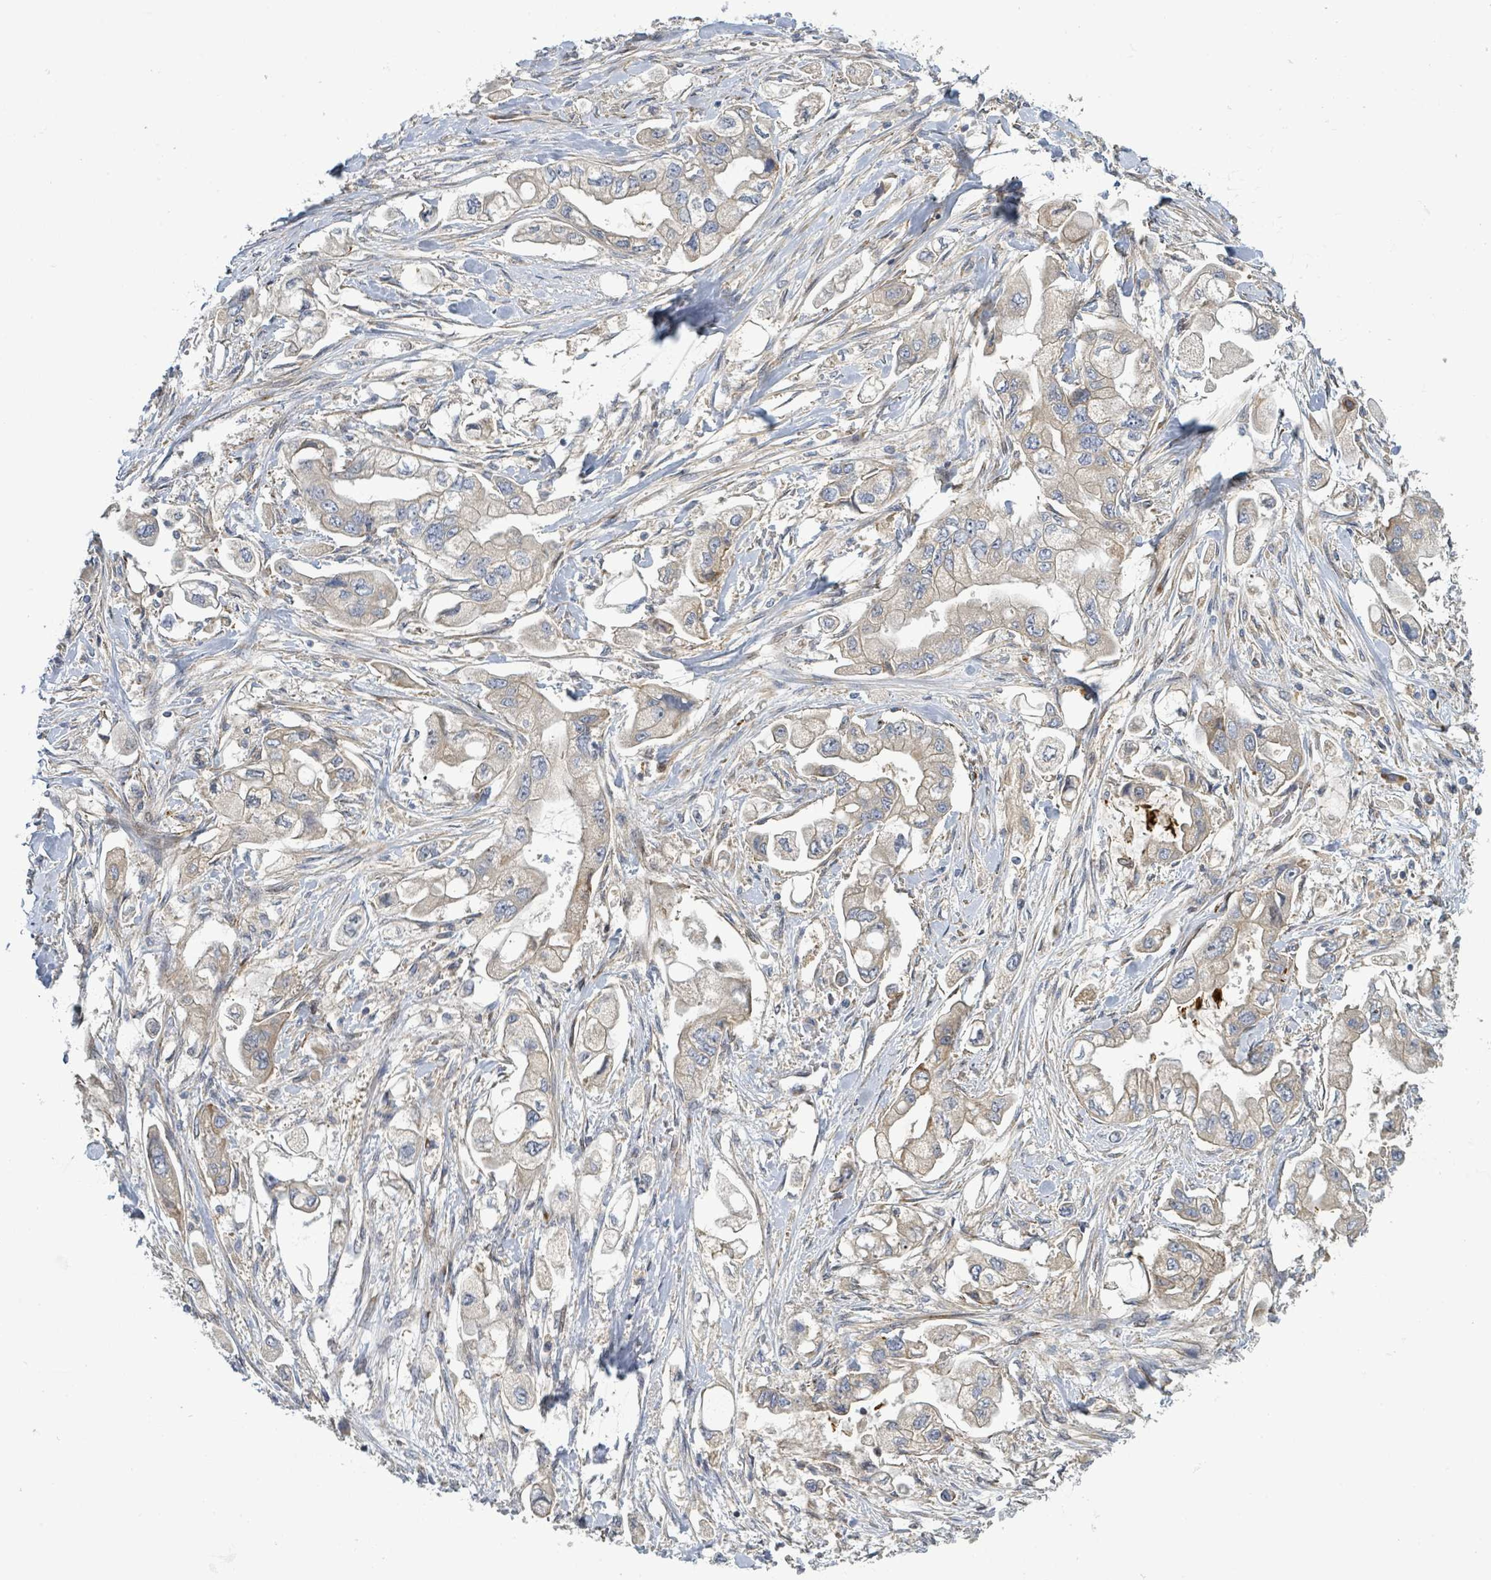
{"staining": {"intensity": "weak", "quantity": ">75%", "location": "cytoplasmic/membranous"}, "tissue": "stomach cancer", "cell_type": "Tumor cells", "image_type": "cancer", "snomed": [{"axis": "morphology", "description": "Adenocarcinoma, NOS"}, {"axis": "topography", "description": "Stomach"}], "caption": "A histopathology image of adenocarcinoma (stomach) stained for a protein displays weak cytoplasmic/membranous brown staining in tumor cells.", "gene": "CFAP210", "patient": {"sex": "male", "age": 62}}